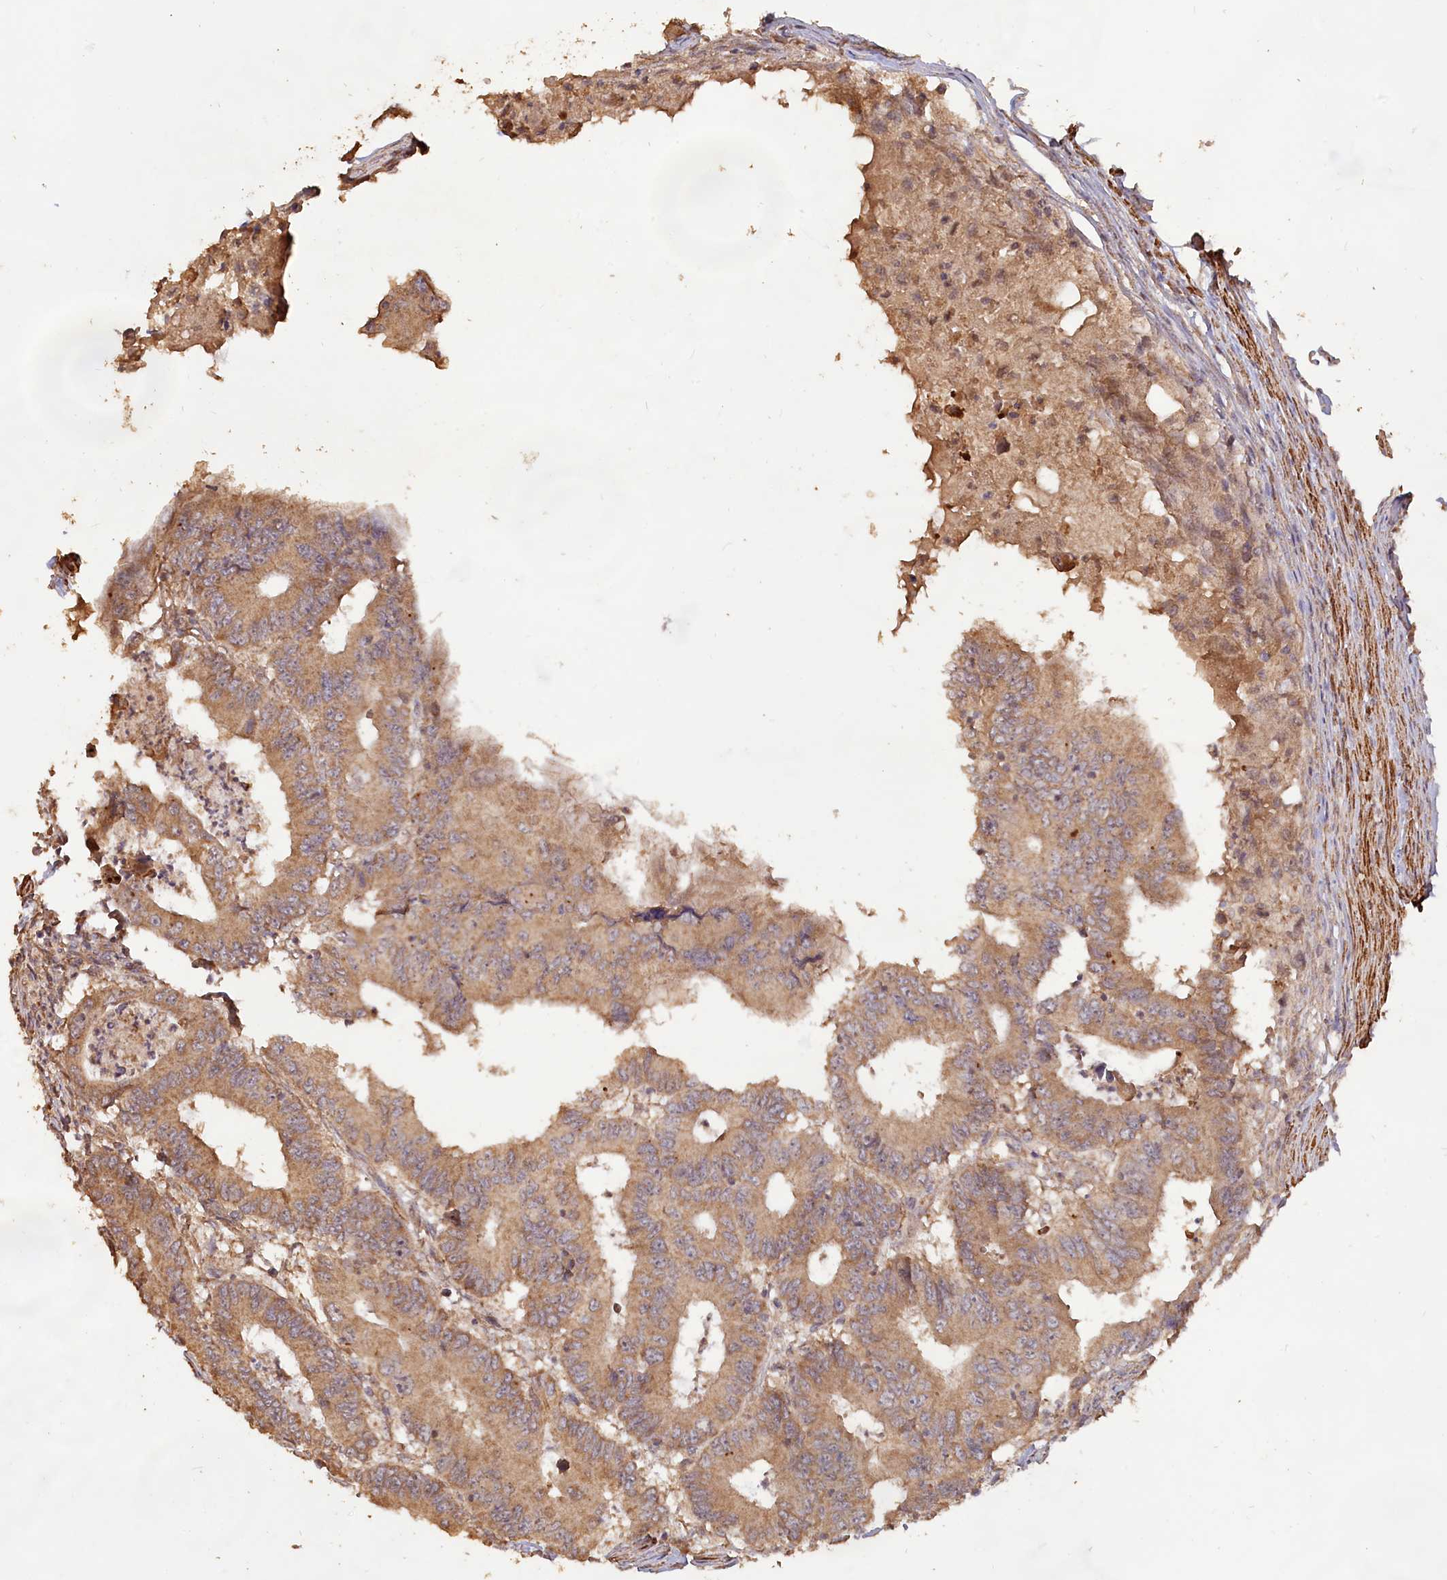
{"staining": {"intensity": "moderate", "quantity": ">75%", "location": "cytoplasmic/membranous"}, "tissue": "colorectal cancer", "cell_type": "Tumor cells", "image_type": "cancer", "snomed": [{"axis": "morphology", "description": "Adenocarcinoma, NOS"}, {"axis": "topography", "description": "Colon"}], "caption": "Immunohistochemical staining of colorectal adenocarcinoma exhibits moderate cytoplasmic/membranous protein positivity in approximately >75% of tumor cells. (Stains: DAB (3,3'-diaminobenzidine) in brown, nuclei in blue, Microscopy: brightfield microscopy at high magnification).", "gene": "LAYN", "patient": {"sex": "male", "age": 85}}